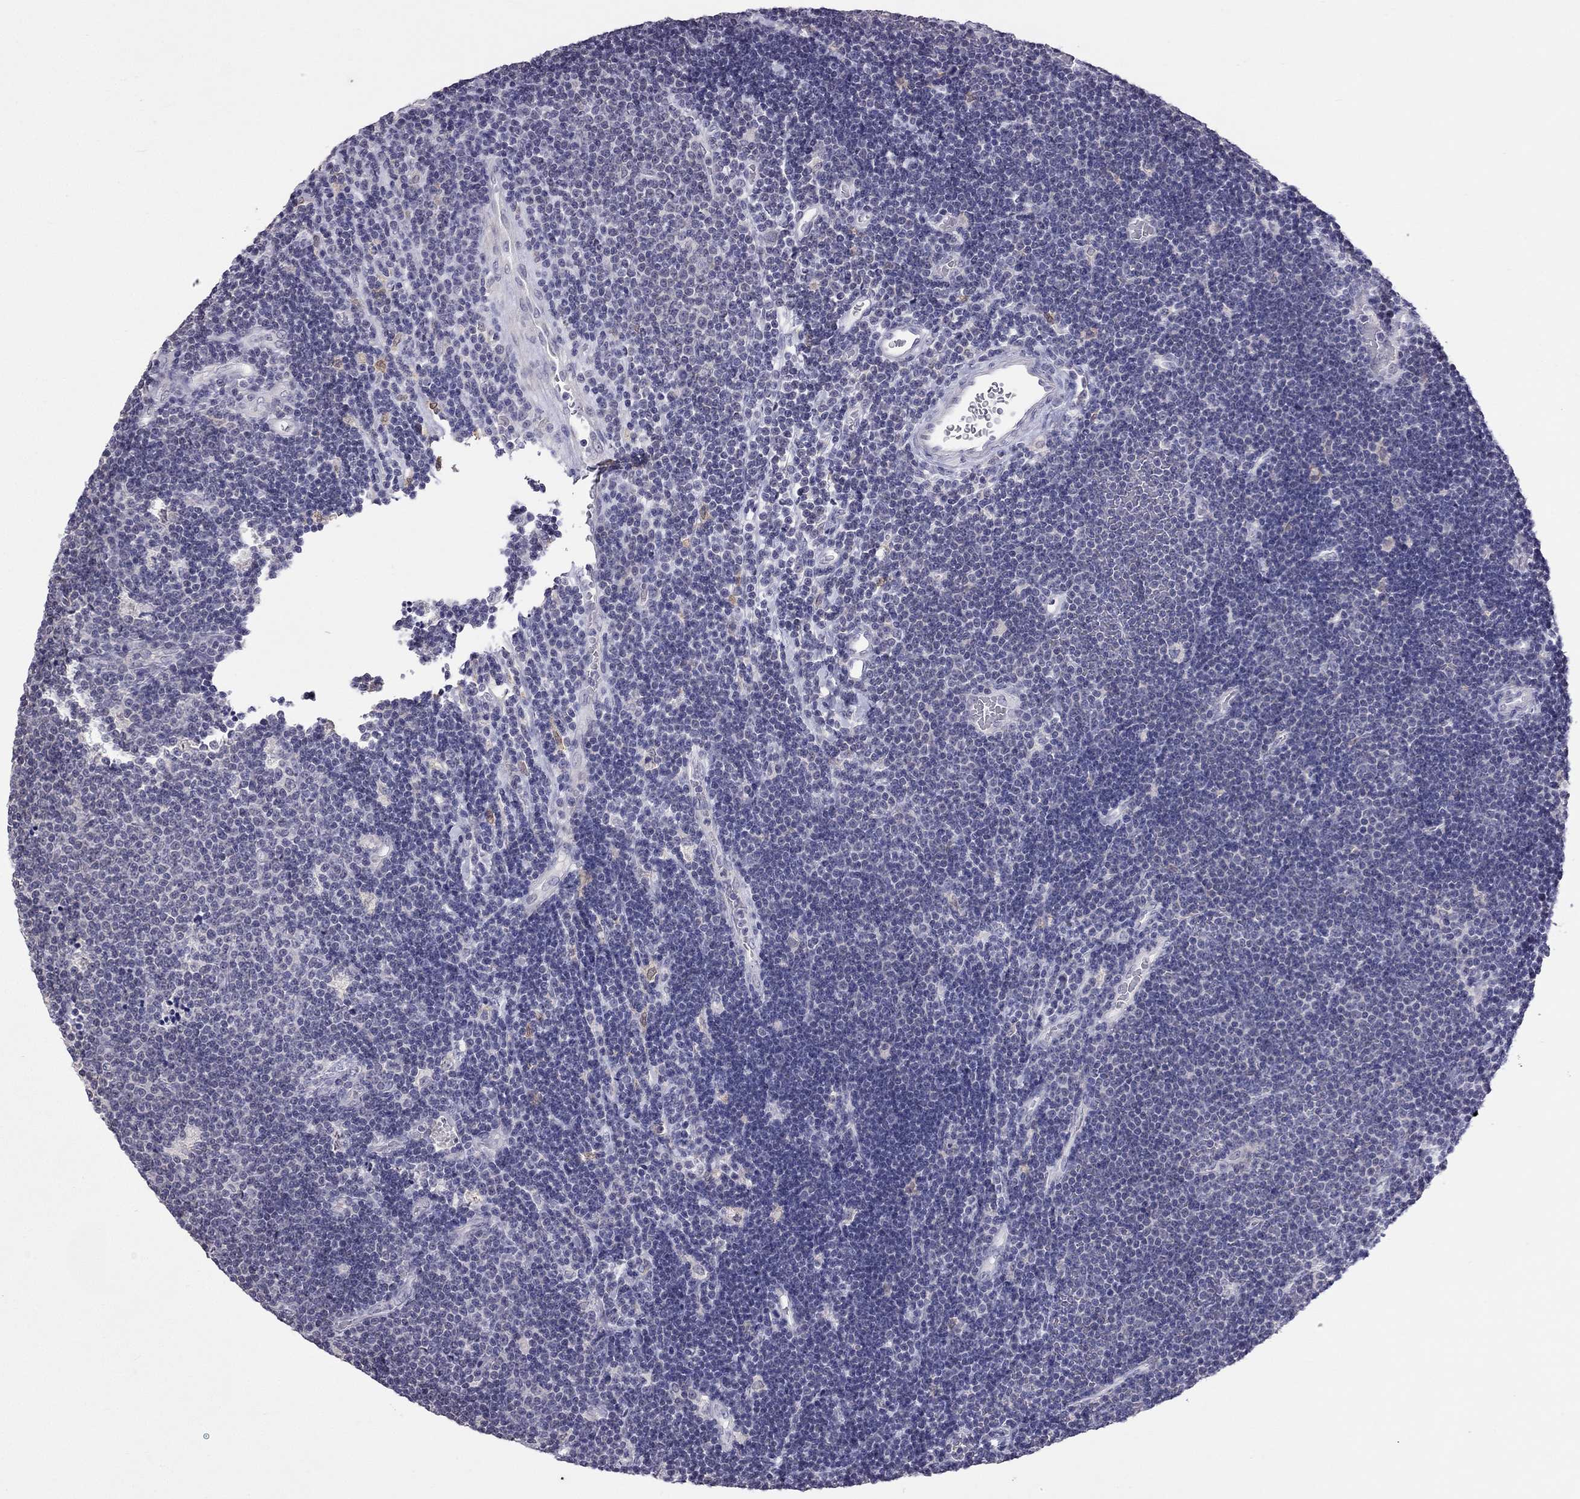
{"staining": {"intensity": "negative", "quantity": "none", "location": "none"}, "tissue": "lymphoma", "cell_type": "Tumor cells", "image_type": "cancer", "snomed": [{"axis": "morphology", "description": "Malignant lymphoma, non-Hodgkin's type, Low grade"}, {"axis": "topography", "description": "Brain"}], "caption": "DAB immunohistochemical staining of human low-grade malignant lymphoma, non-Hodgkin's type exhibits no significant staining in tumor cells.", "gene": "PPP1R3A", "patient": {"sex": "female", "age": 66}}